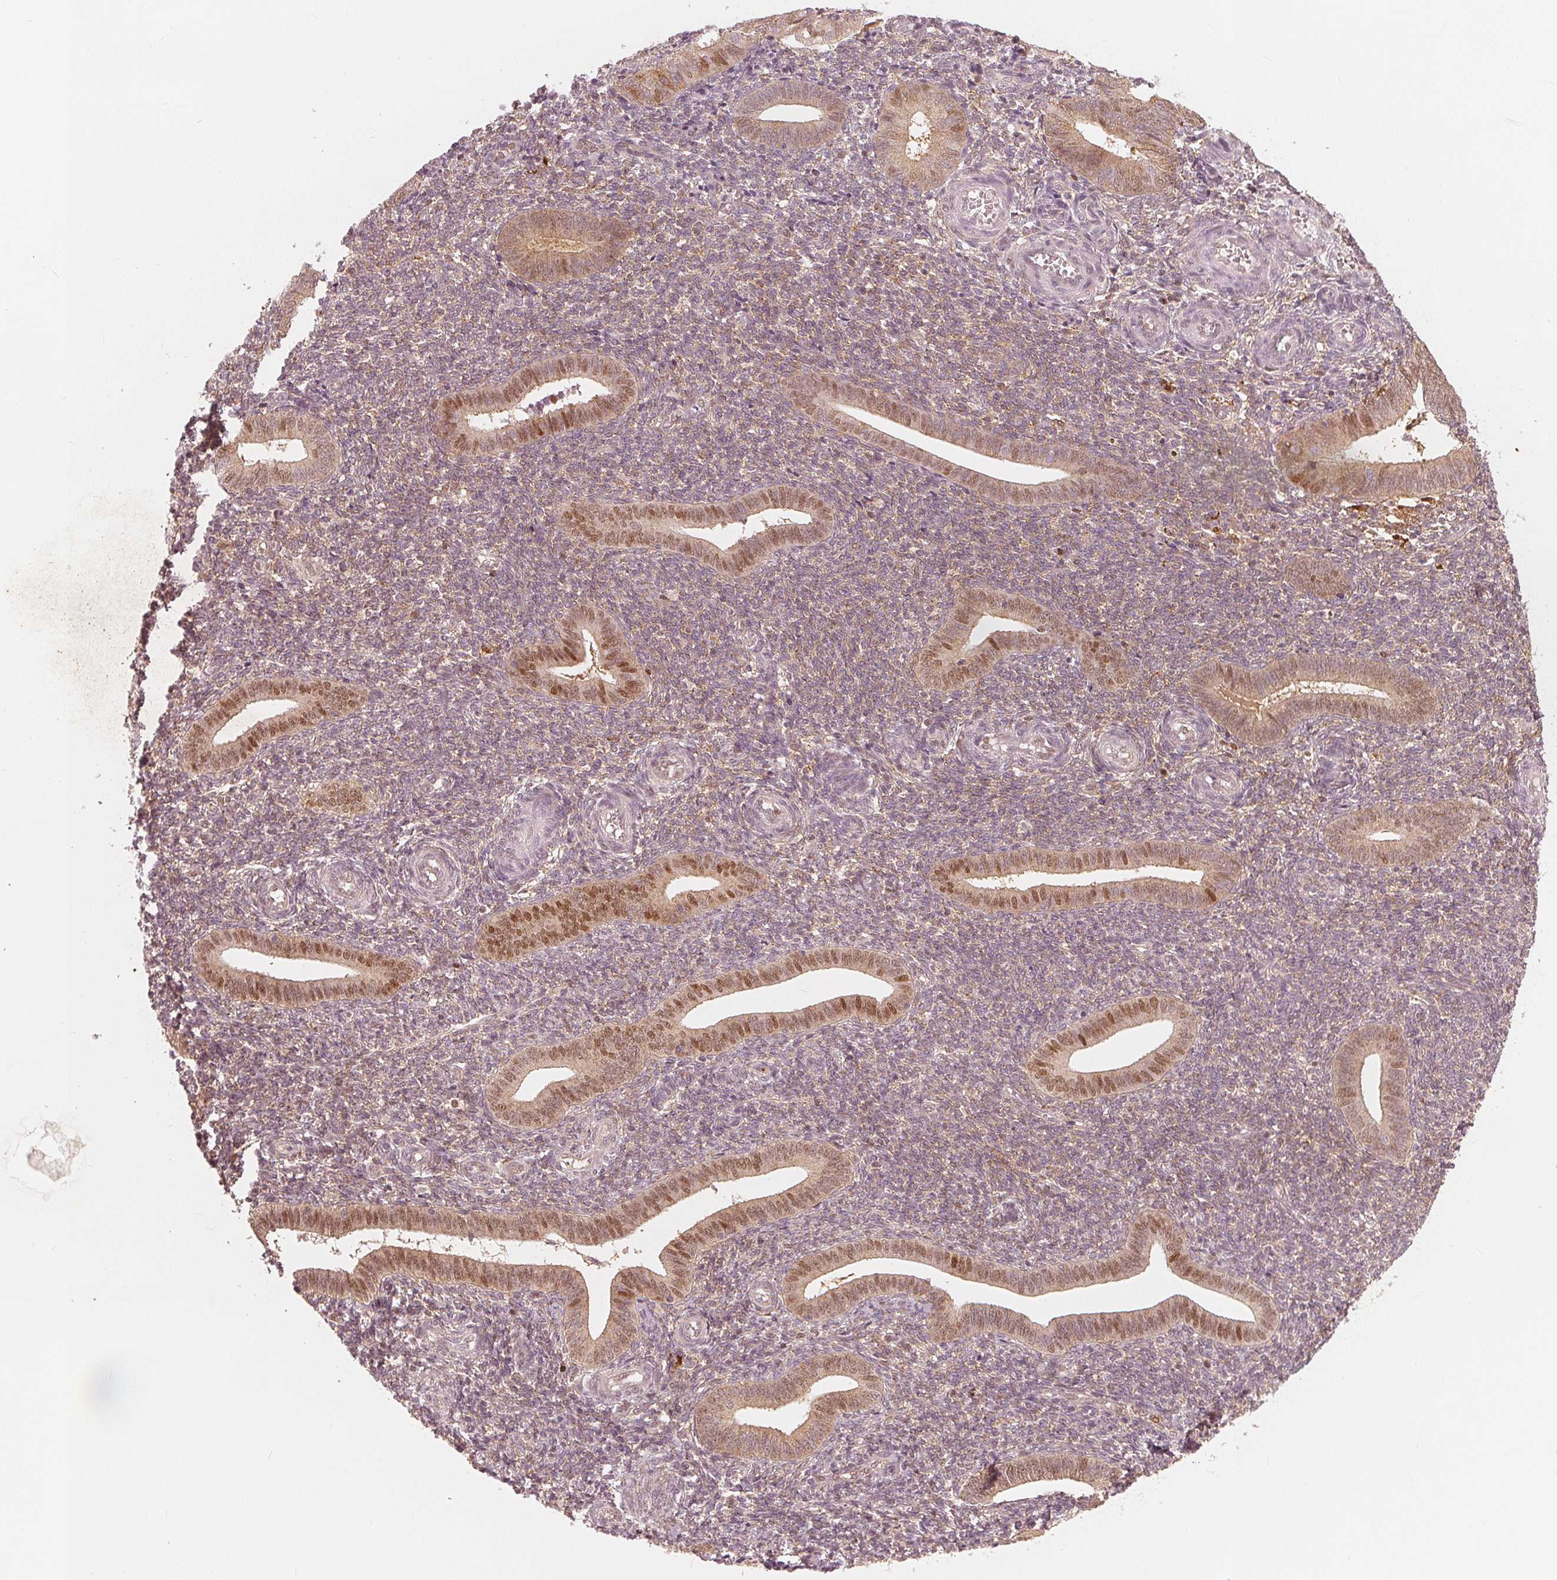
{"staining": {"intensity": "weak", "quantity": "<25%", "location": "nuclear"}, "tissue": "endometrium", "cell_type": "Cells in endometrial stroma", "image_type": "normal", "snomed": [{"axis": "morphology", "description": "Normal tissue, NOS"}, {"axis": "topography", "description": "Endometrium"}], "caption": "Immunohistochemistry (IHC) photomicrograph of normal endometrium stained for a protein (brown), which shows no staining in cells in endometrial stroma.", "gene": "SQSTM1", "patient": {"sex": "female", "age": 25}}